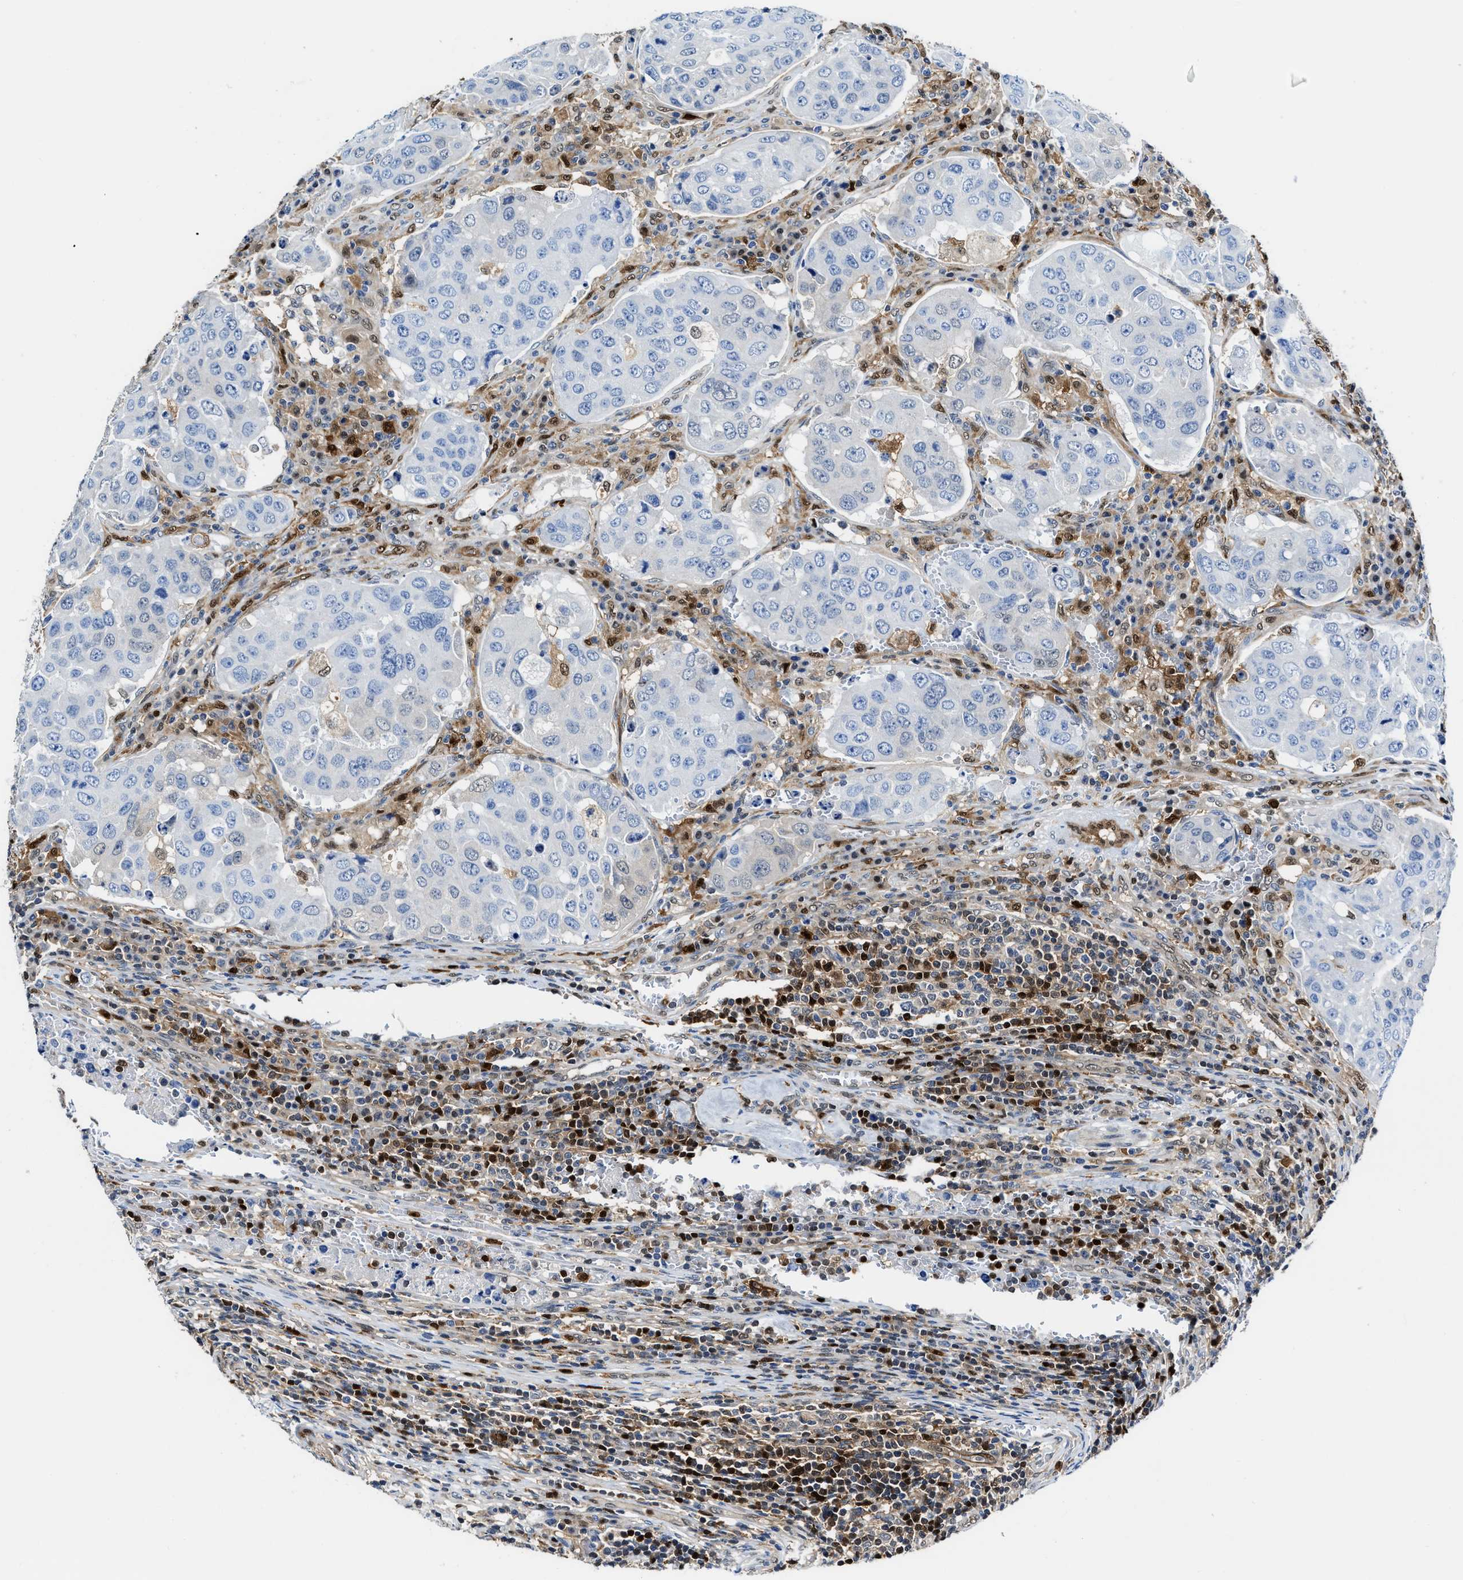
{"staining": {"intensity": "negative", "quantity": "none", "location": "none"}, "tissue": "urothelial cancer", "cell_type": "Tumor cells", "image_type": "cancer", "snomed": [{"axis": "morphology", "description": "Urothelial carcinoma, High grade"}, {"axis": "topography", "description": "Lymph node"}, {"axis": "topography", "description": "Urinary bladder"}], "caption": "Micrograph shows no protein expression in tumor cells of urothelial cancer tissue.", "gene": "LTA4H", "patient": {"sex": "male", "age": 51}}